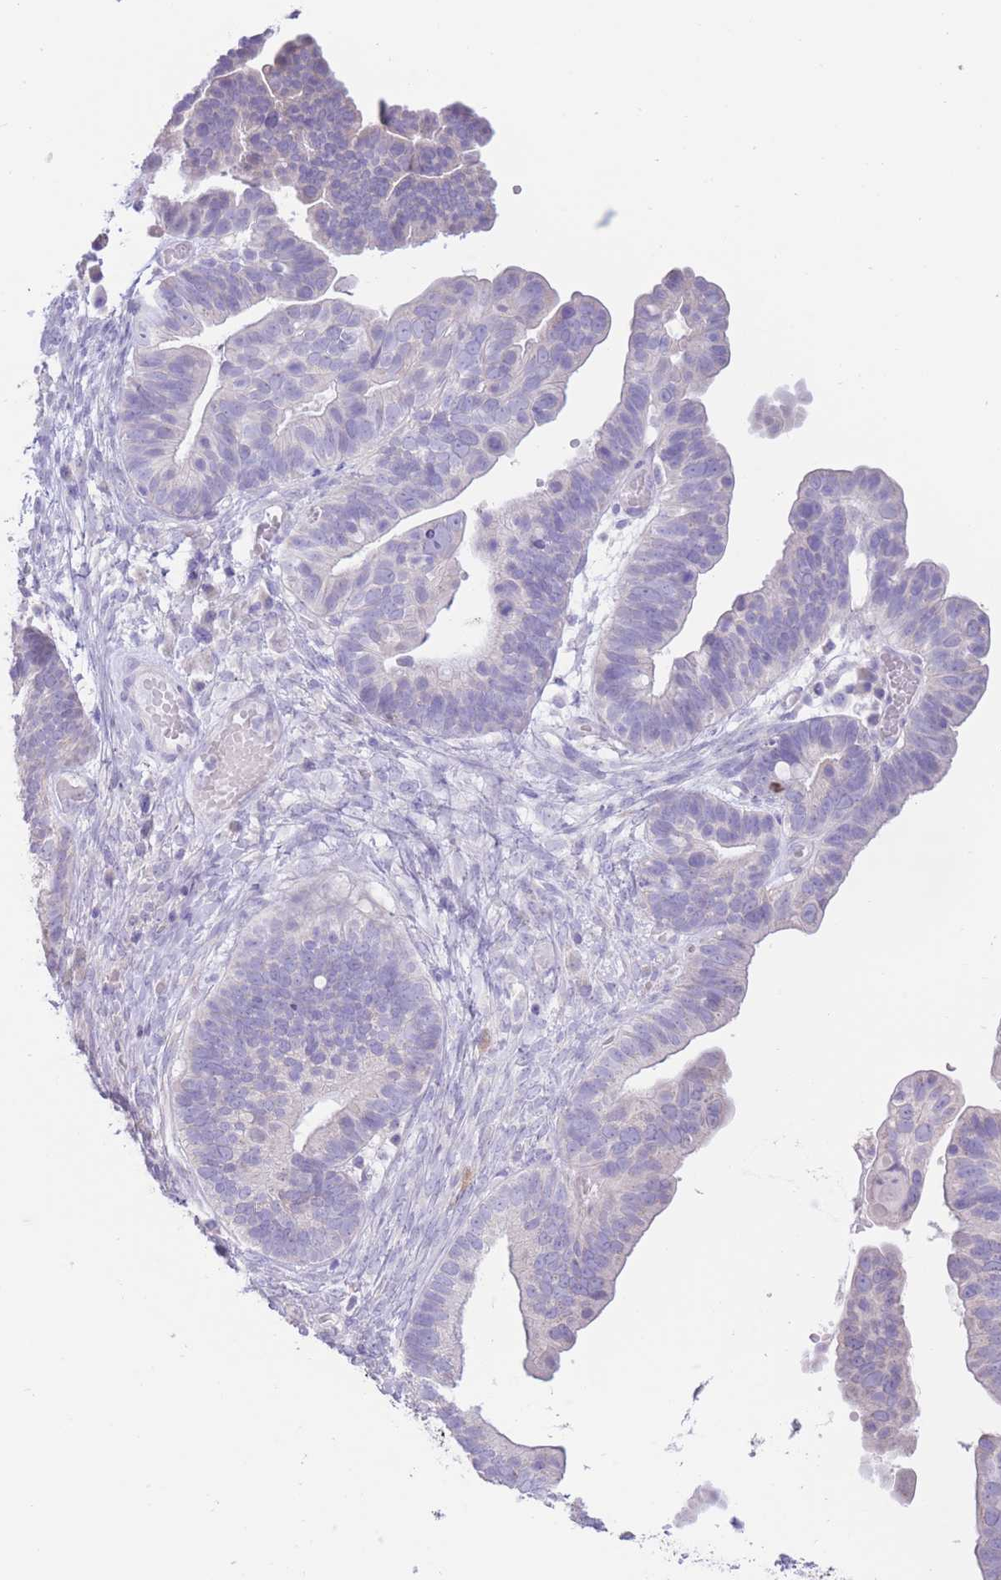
{"staining": {"intensity": "negative", "quantity": "none", "location": "none"}, "tissue": "ovarian cancer", "cell_type": "Tumor cells", "image_type": "cancer", "snomed": [{"axis": "morphology", "description": "Cystadenocarcinoma, serous, NOS"}, {"axis": "topography", "description": "Ovary"}], "caption": "Tumor cells are negative for protein expression in human ovarian cancer (serous cystadenocarcinoma). Brightfield microscopy of IHC stained with DAB (brown) and hematoxylin (blue), captured at high magnification.", "gene": "FAH", "patient": {"sex": "female", "age": 56}}